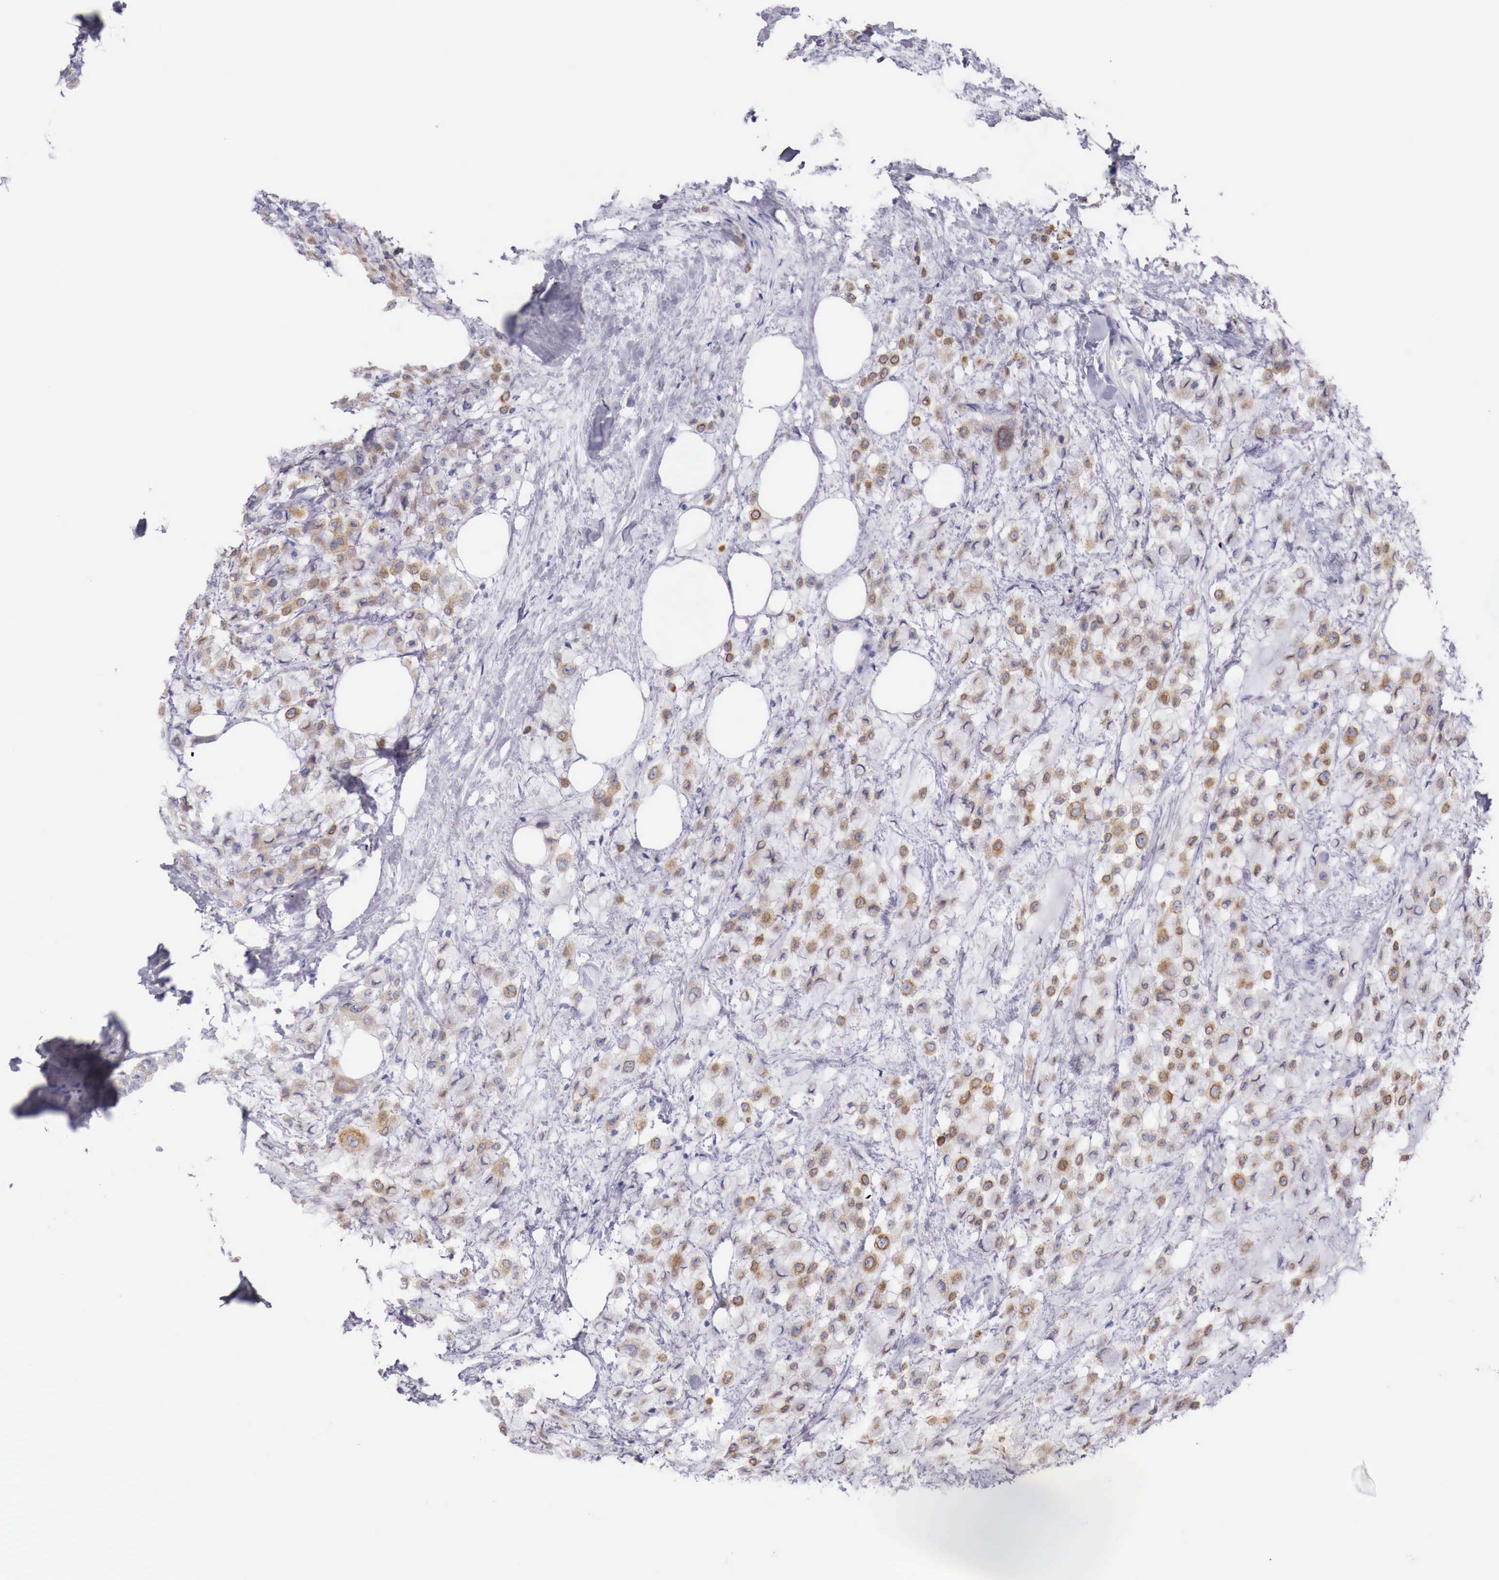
{"staining": {"intensity": "moderate", "quantity": "25%-75%", "location": "cytoplasmic/membranous"}, "tissue": "breast cancer", "cell_type": "Tumor cells", "image_type": "cancer", "snomed": [{"axis": "morphology", "description": "Lobular carcinoma"}, {"axis": "topography", "description": "Breast"}], "caption": "DAB (3,3'-diaminobenzidine) immunohistochemical staining of breast cancer reveals moderate cytoplasmic/membranous protein positivity in about 25%-75% of tumor cells.", "gene": "NREP", "patient": {"sex": "female", "age": 85}}